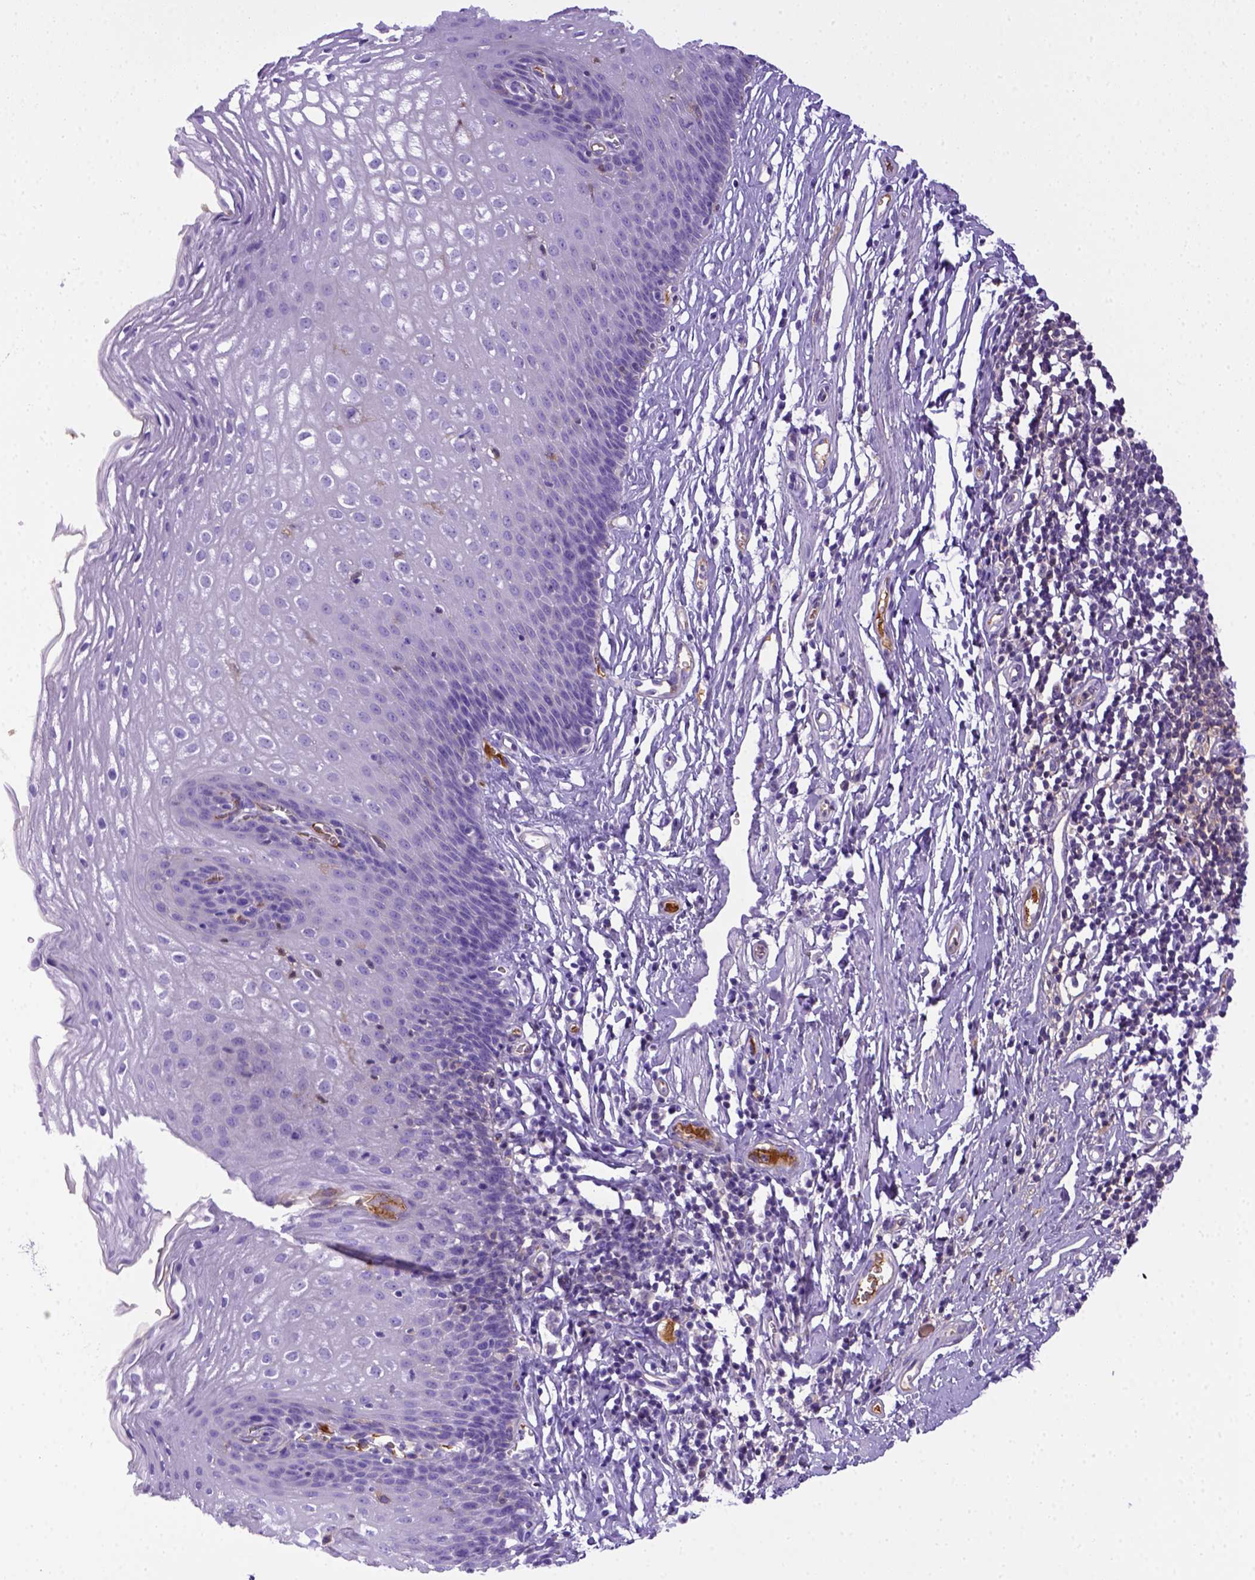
{"staining": {"intensity": "negative", "quantity": "none", "location": "none"}, "tissue": "esophagus", "cell_type": "Squamous epithelial cells", "image_type": "normal", "snomed": [{"axis": "morphology", "description": "Normal tissue, NOS"}, {"axis": "topography", "description": "Esophagus"}], "caption": "Immunohistochemistry histopathology image of unremarkable esophagus stained for a protein (brown), which displays no expression in squamous epithelial cells.", "gene": "ITIH4", "patient": {"sex": "male", "age": 72}}